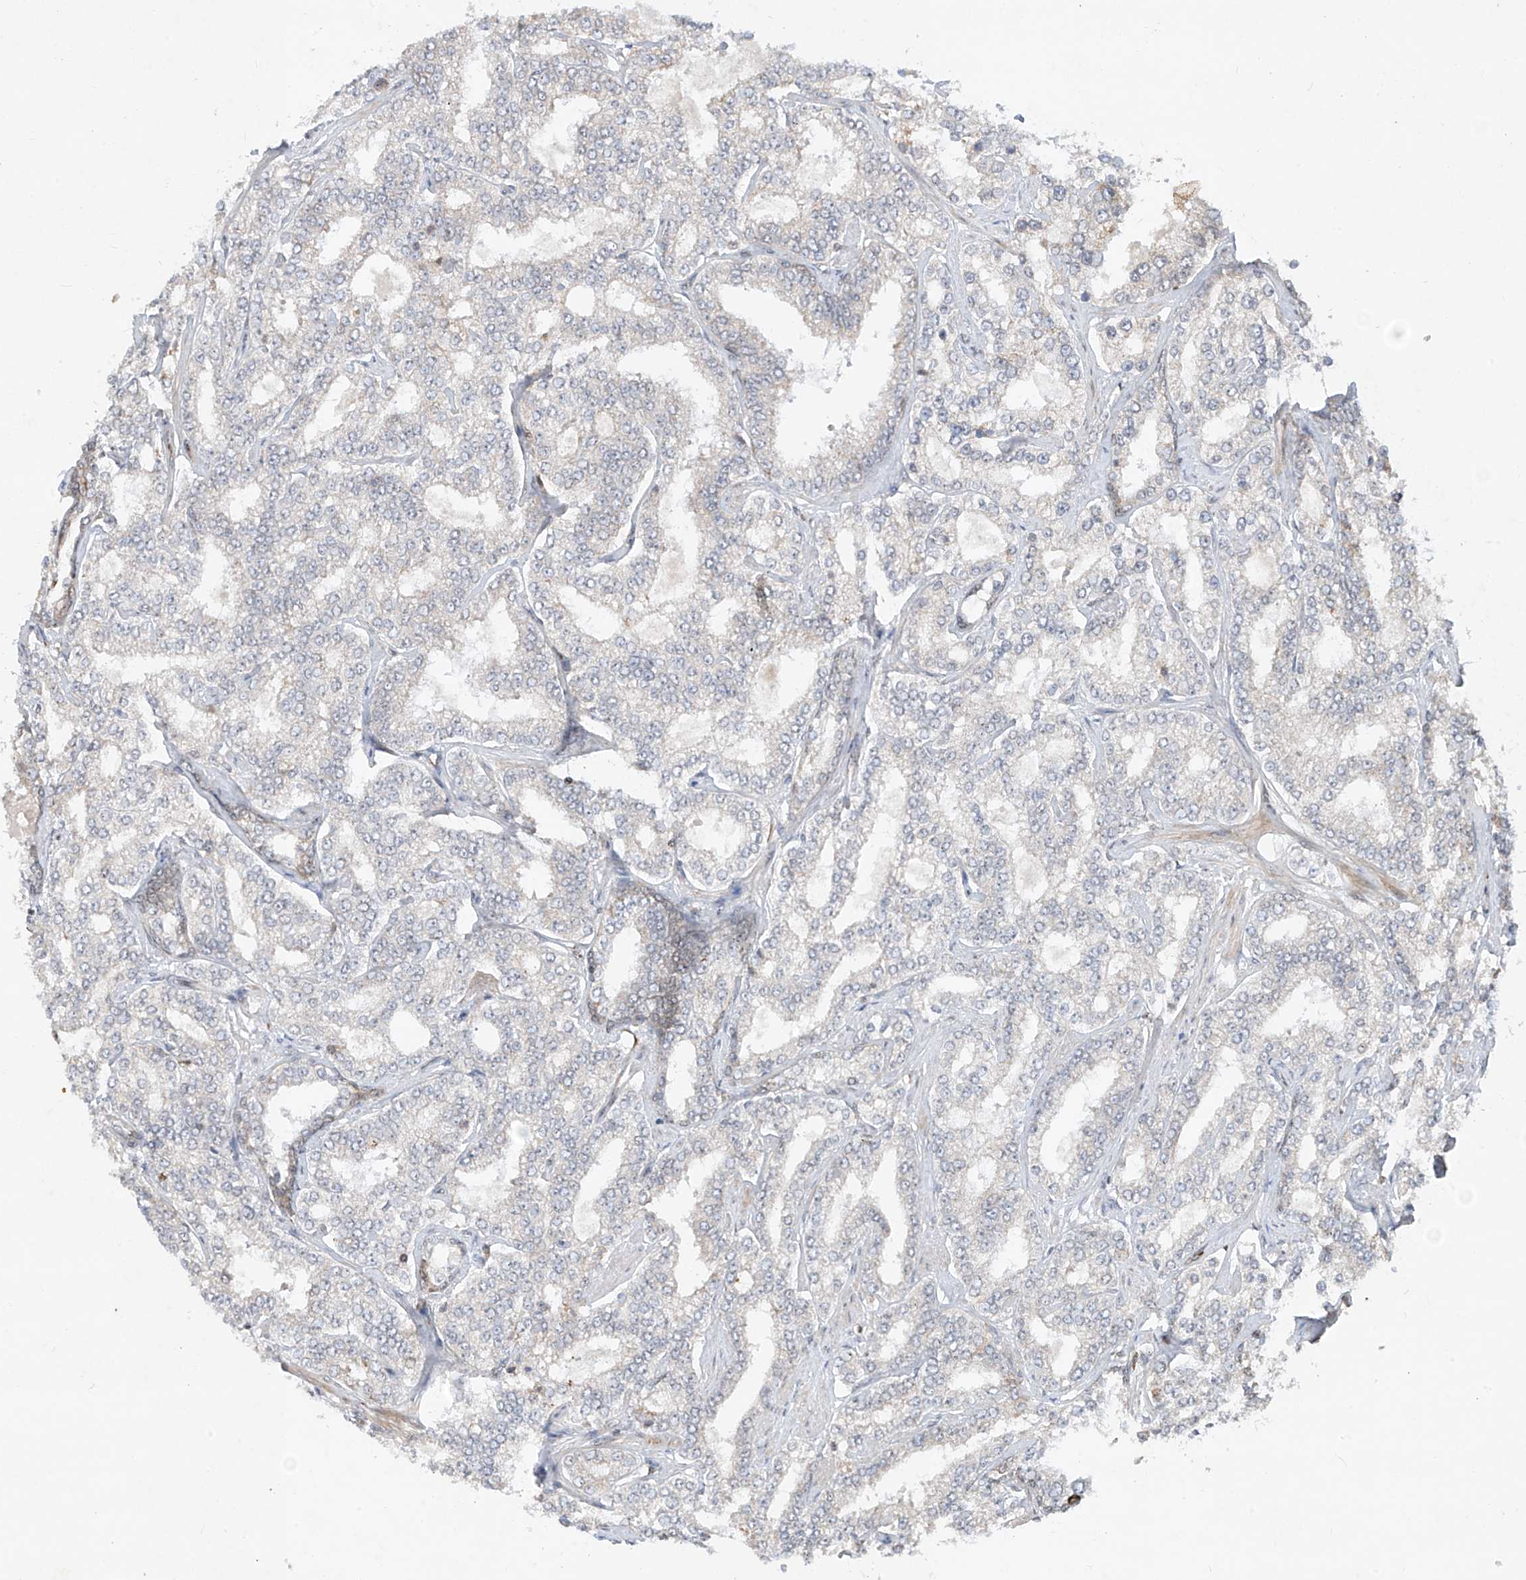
{"staining": {"intensity": "weak", "quantity": "<25%", "location": "cytoplasmic/membranous"}, "tissue": "prostate cancer", "cell_type": "Tumor cells", "image_type": "cancer", "snomed": [{"axis": "morphology", "description": "Normal tissue, NOS"}, {"axis": "morphology", "description": "Adenocarcinoma, High grade"}, {"axis": "topography", "description": "Prostate"}], "caption": "Immunohistochemistry (IHC) histopathology image of human prostate cancer (high-grade adenocarcinoma) stained for a protein (brown), which reveals no staining in tumor cells.", "gene": "ZBTB8A", "patient": {"sex": "male", "age": 83}}